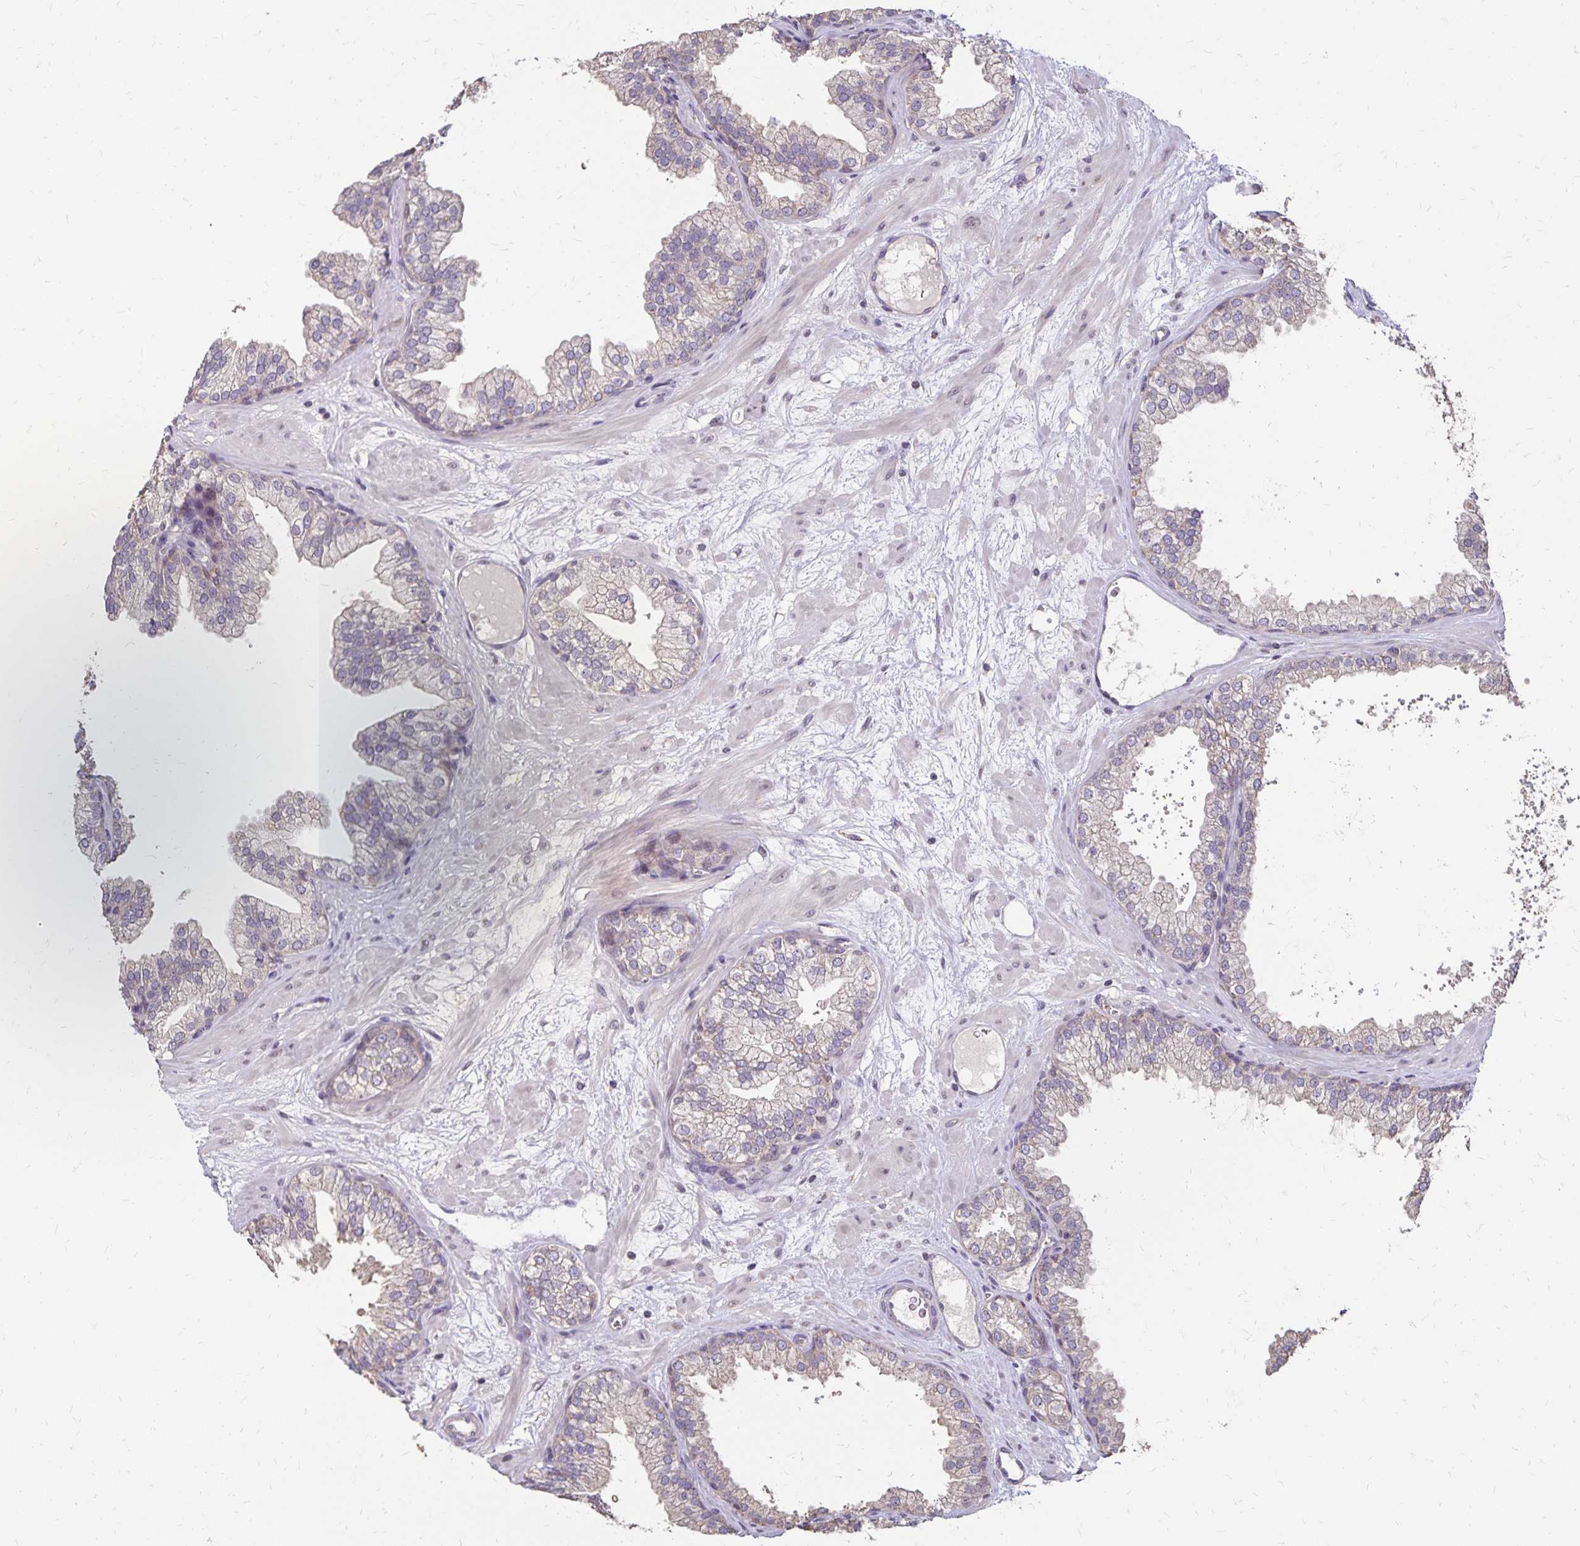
{"staining": {"intensity": "strong", "quantity": "<25%", "location": "cytoplasmic/membranous"}, "tissue": "prostate", "cell_type": "Glandular cells", "image_type": "normal", "snomed": [{"axis": "morphology", "description": "Normal tissue, NOS"}, {"axis": "topography", "description": "Prostate"}], "caption": "Unremarkable prostate shows strong cytoplasmic/membranous expression in approximately <25% of glandular cells, visualized by immunohistochemistry.", "gene": "EMC10", "patient": {"sex": "male", "age": 37}}